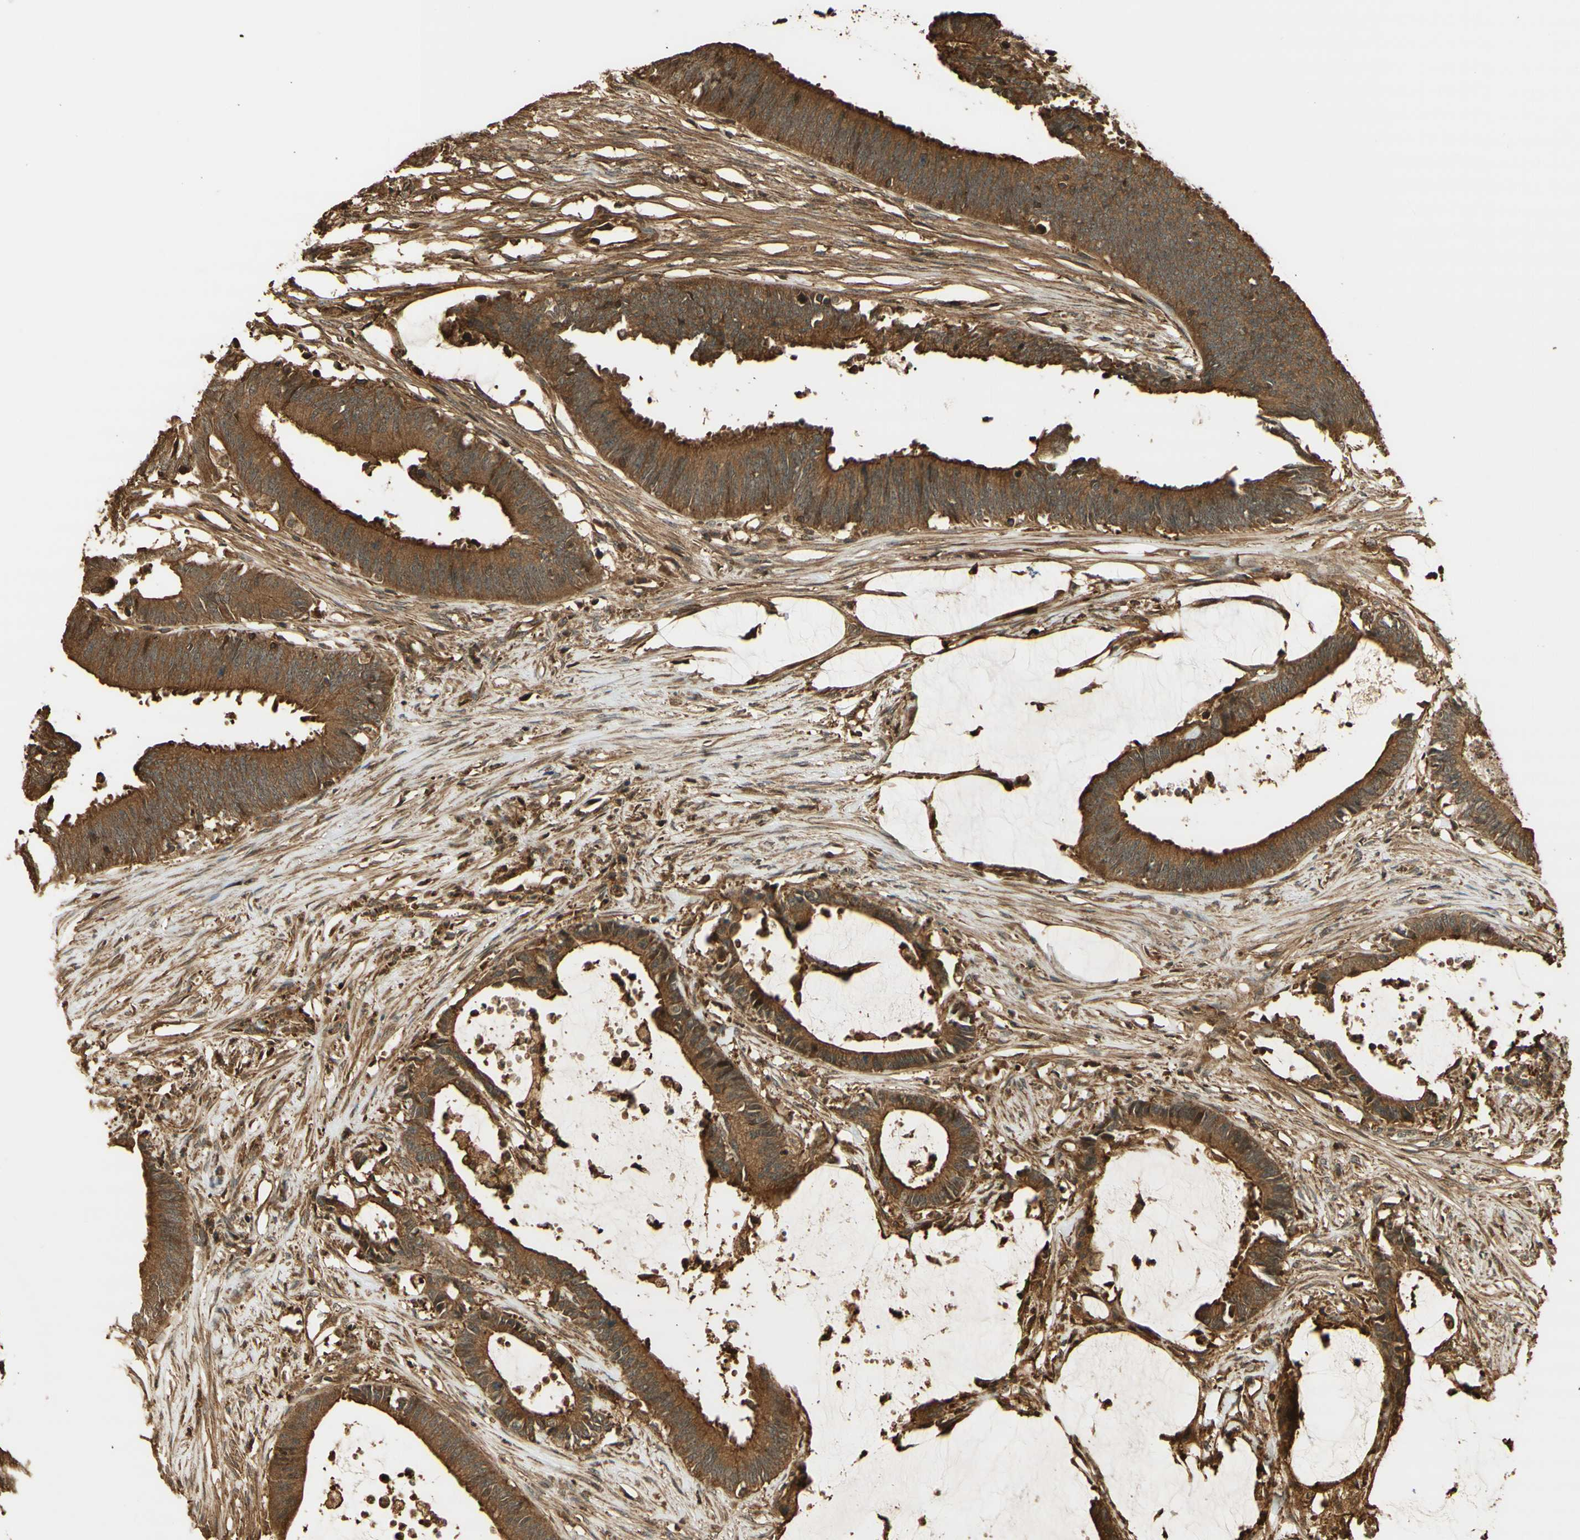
{"staining": {"intensity": "moderate", "quantity": ">75%", "location": "cytoplasmic/membranous"}, "tissue": "colorectal cancer", "cell_type": "Tumor cells", "image_type": "cancer", "snomed": [{"axis": "morphology", "description": "Adenocarcinoma, NOS"}, {"axis": "topography", "description": "Rectum"}], "caption": "IHC histopathology image of neoplastic tissue: colorectal adenocarcinoma stained using immunohistochemistry (IHC) demonstrates medium levels of moderate protein expression localized specifically in the cytoplasmic/membranous of tumor cells, appearing as a cytoplasmic/membranous brown color.", "gene": "AGER", "patient": {"sex": "female", "age": 66}}